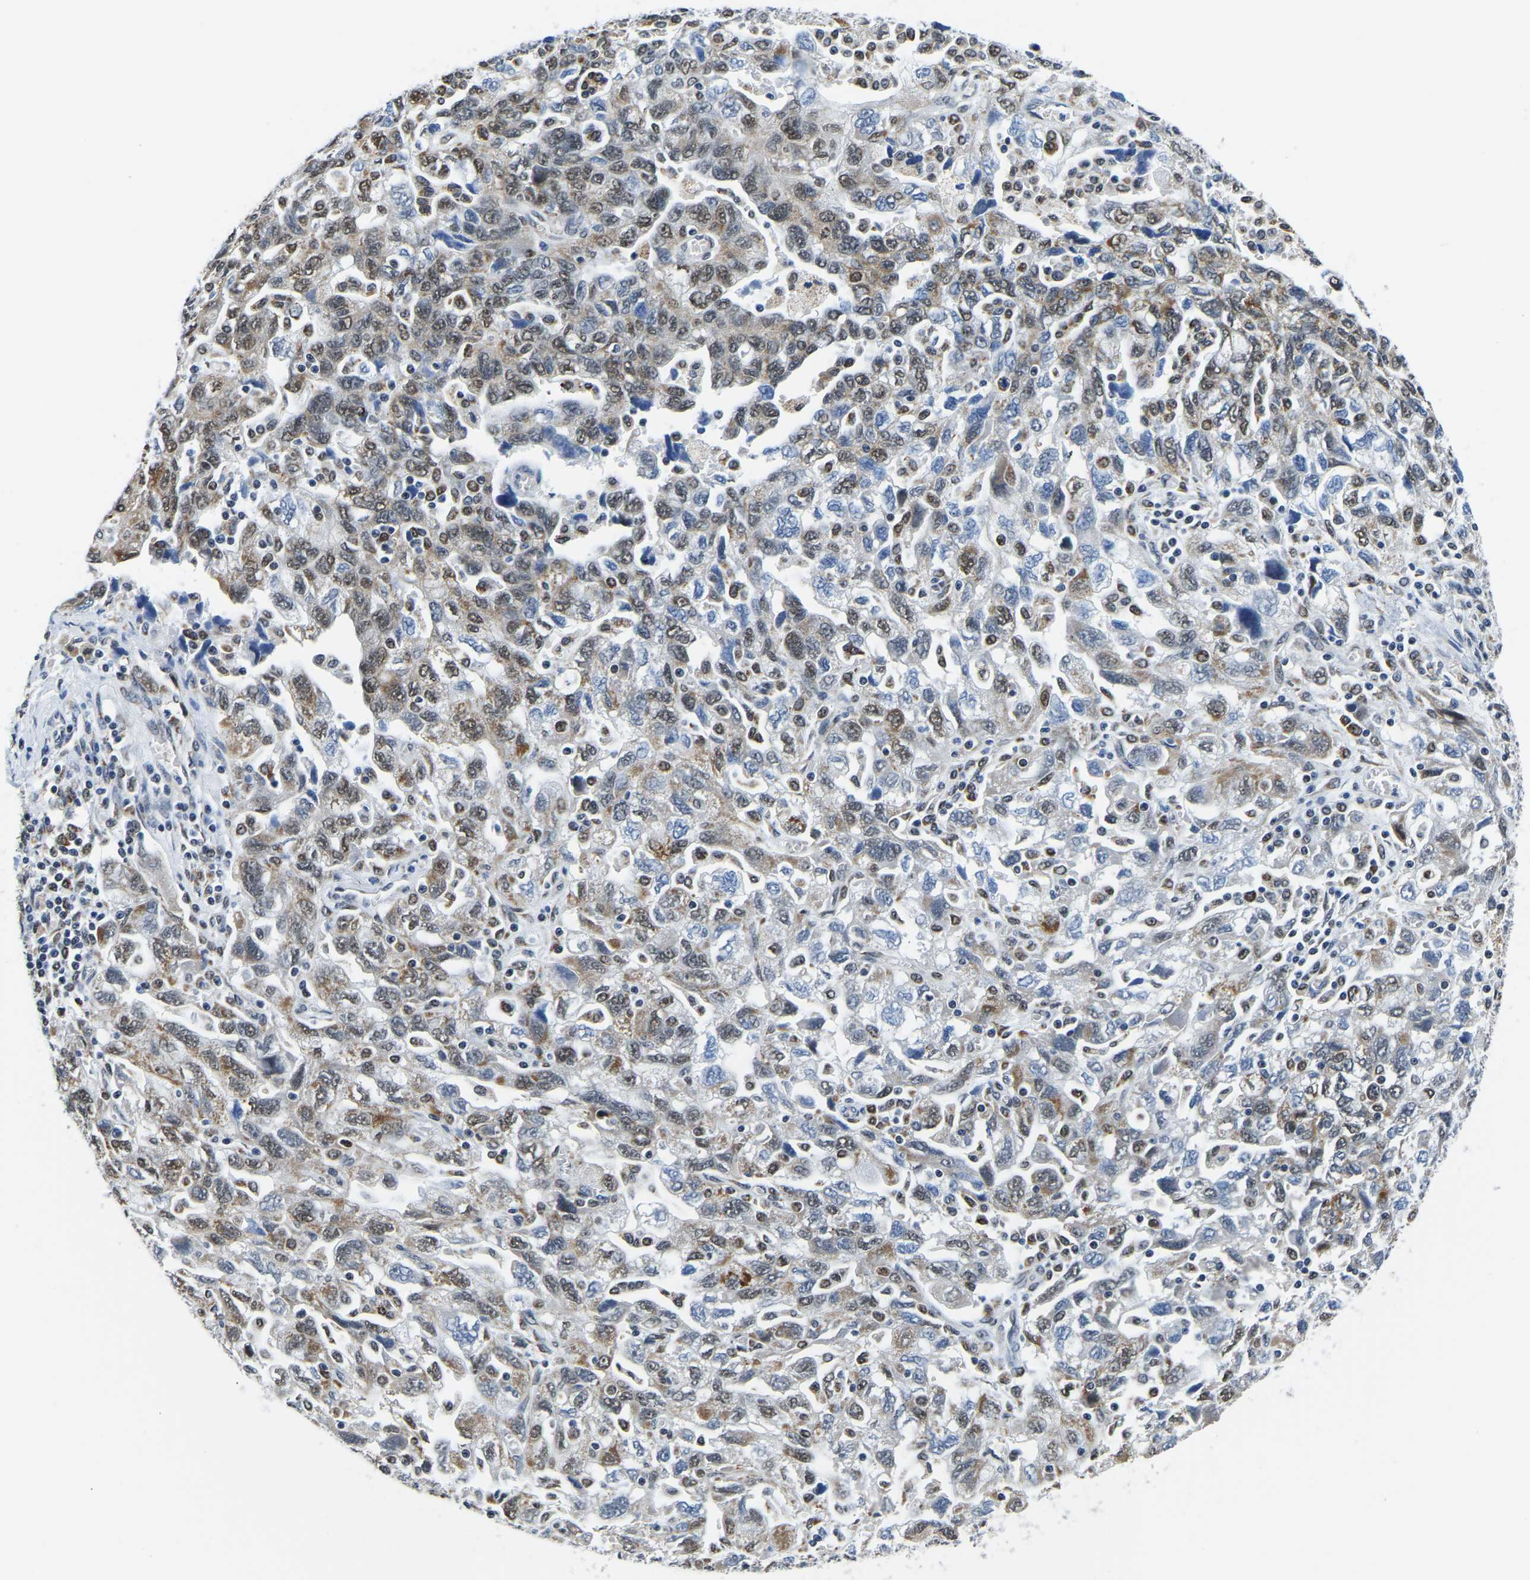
{"staining": {"intensity": "moderate", "quantity": "25%-75%", "location": "cytoplasmic/membranous,nuclear"}, "tissue": "ovarian cancer", "cell_type": "Tumor cells", "image_type": "cancer", "snomed": [{"axis": "morphology", "description": "Carcinoma, NOS"}, {"axis": "morphology", "description": "Cystadenocarcinoma, serous, NOS"}, {"axis": "topography", "description": "Ovary"}], "caption": "The histopathology image demonstrates staining of ovarian cancer, revealing moderate cytoplasmic/membranous and nuclear protein staining (brown color) within tumor cells.", "gene": "BNIP3L", "patient": {"sex": "female", "age": 69}}